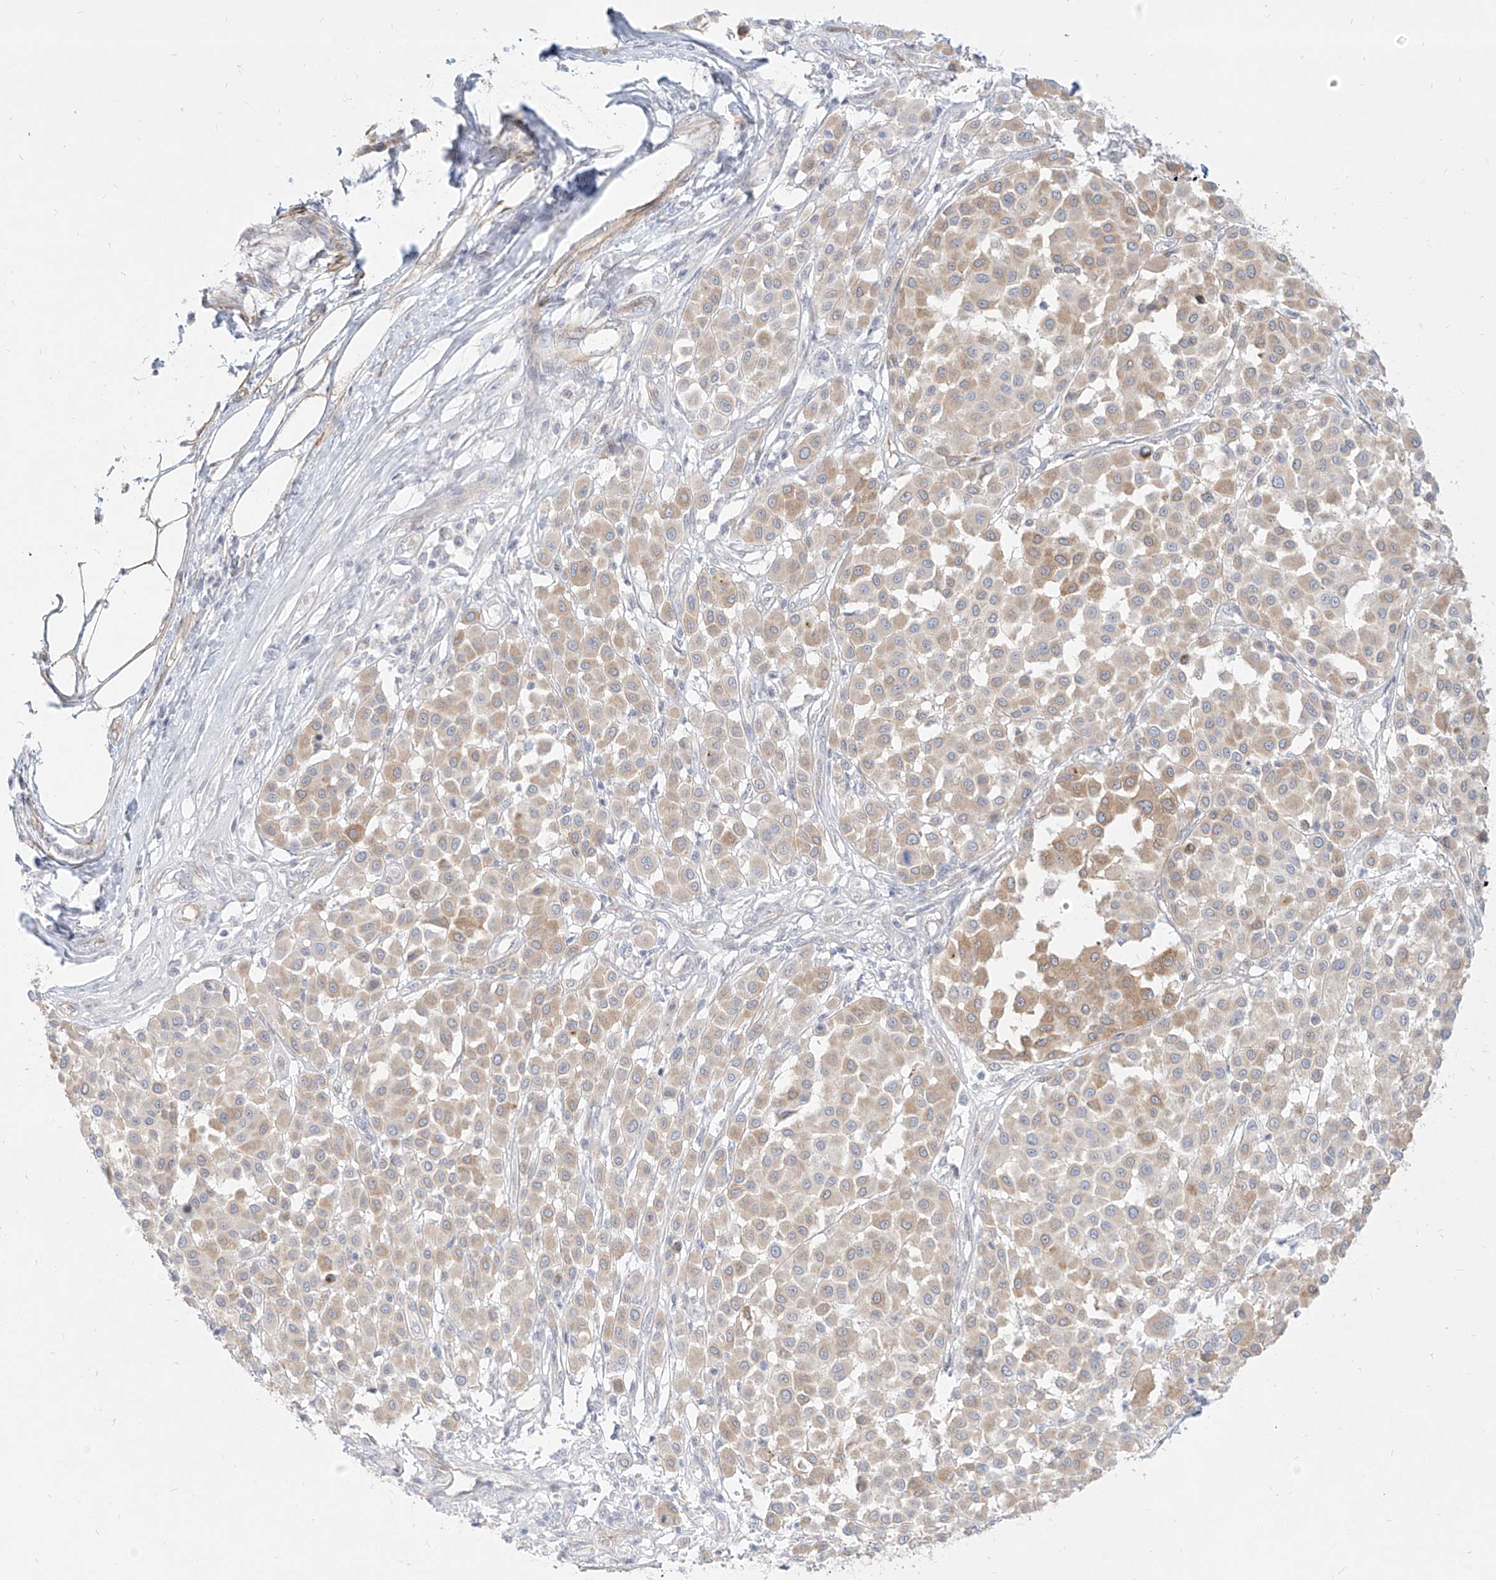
{"staining": {"intensity": "moderate", "quantity": ">75%", "location": "cytoplasmic/membranous"}, "tissue": "melanoma", "cell_type": "Tumor cells", "image_type": "cancer", "snomed": [{"axis": "morphology", "description": "Malignant melanoma, Metastatic site"}, {"axis": "topography", "description": "Soft tissue"}], "caption": "Human malignant melanoma (metastatic site) stained with a protein marker shows moderate staining in tumor cells.", "gene": "ITPKB", "patient": {"sex": "male", "age": 41}}